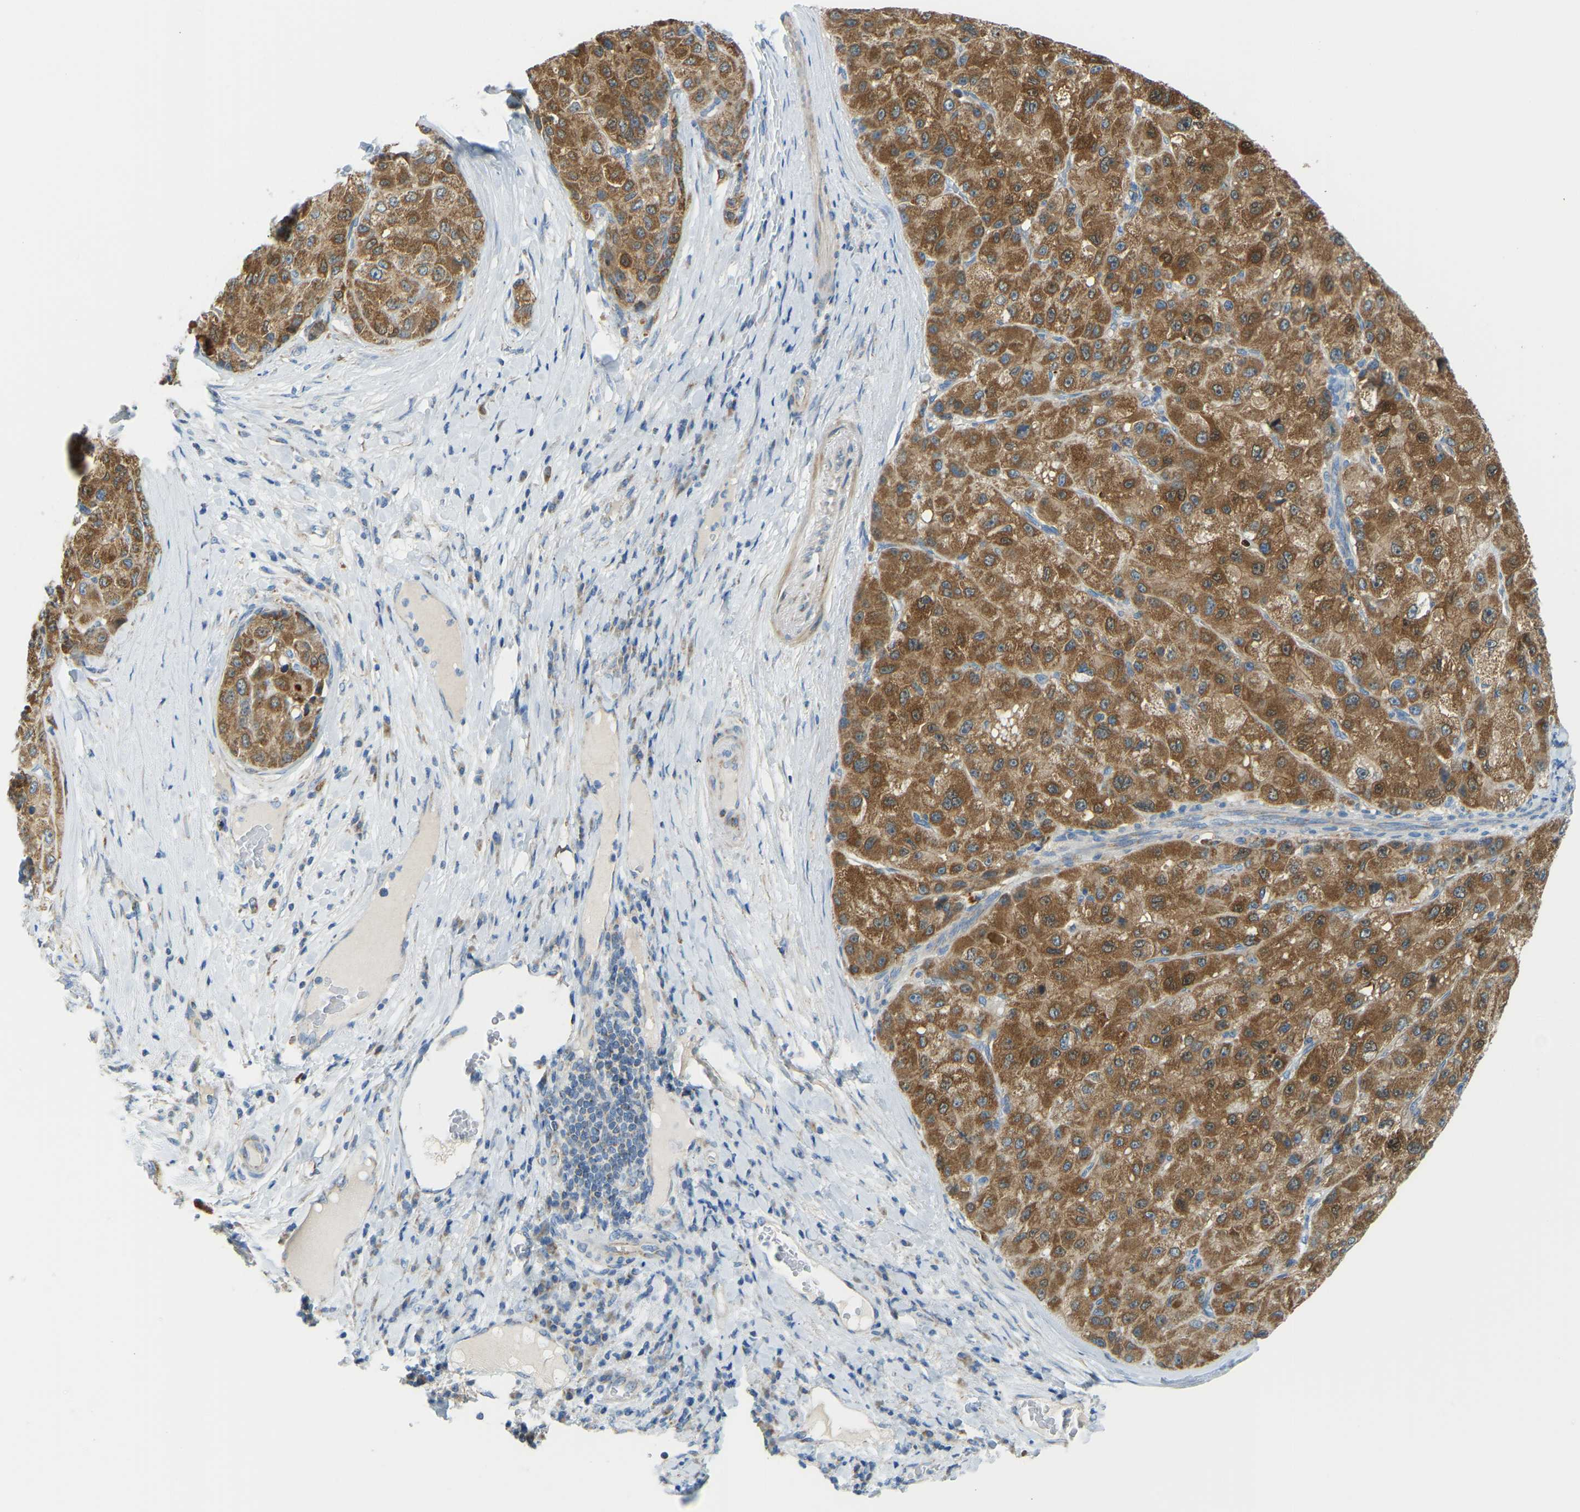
{"staining": {"intensity": "moderate", "quantity": ">75%", "location": "cytoplasmic/membranous"}, "tissue": "liver cancer", "cell_type": "Tumor cells", "image_type": "cancer", "snomed": [{"axis": "morphology", "description": "Carcinoma, Hepatocellular, NOS"}, {"axis": "topography", "description": "Liver"}], "caption": "Immunohistochemical staining of human liver hepatocellular carcinoma demonstrates medium levels of moderate cytoplasmic/membranous protein staining in about >75% of tumor cells.", "gene": "GDA", "patient": {"sex": "male", "age": 80}}